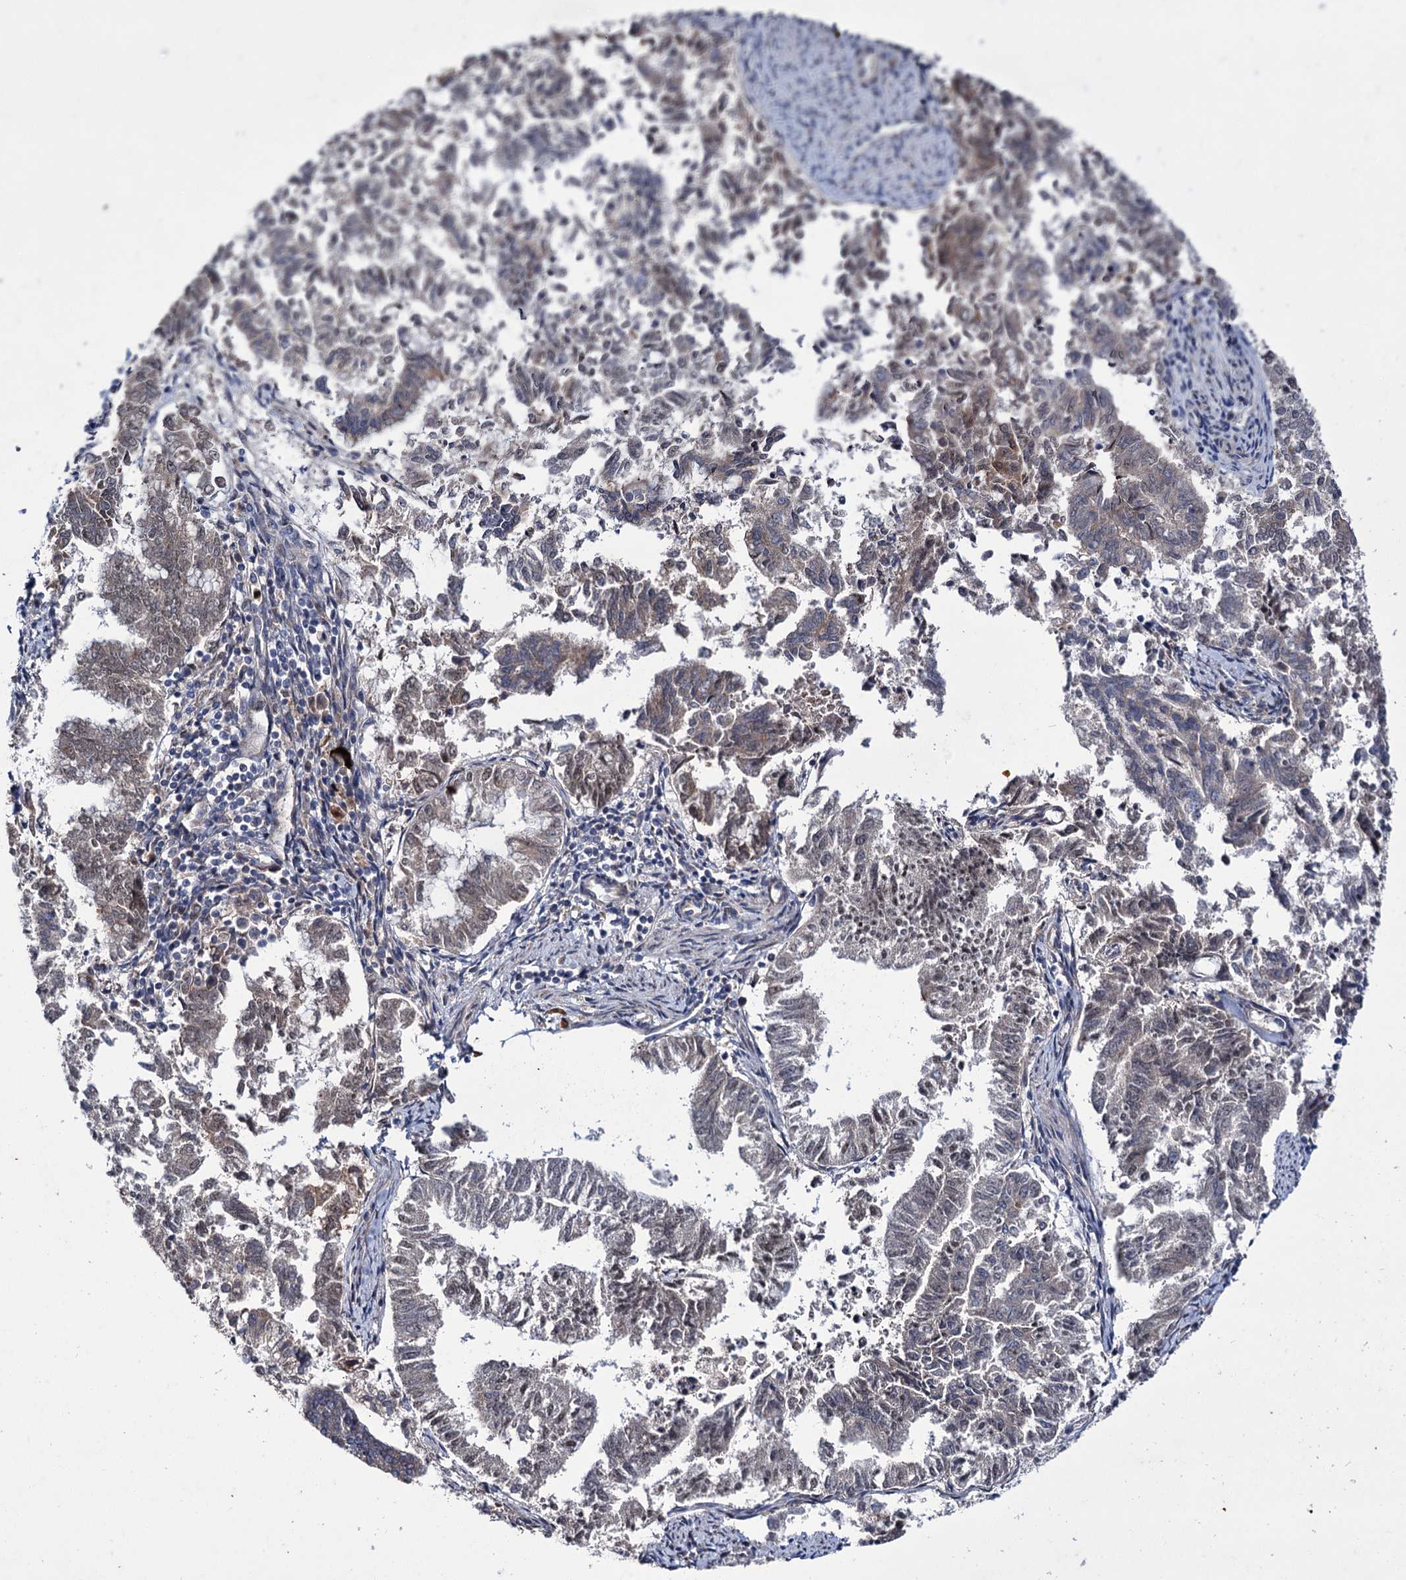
{"staining": {"intensity": "weak", "quantity": "25%-75%", "location": "cytoplasmic/membranous"}, "tissue": "endometrial cancer", "cell_type": "Tumor cells", "image_type": "cancer", "snomed": [{"axis": "morphology", "description": "Adenocarcinoma, NOS"}, {"axis": "topography", "description": "Endometrium"}], "caption": "Adenocarcinoma (endometrial) stained with IHC shows weak cytoplasmic/membranous staining in approximately 25%-75% of tumor cells.", "gene": "PTPN3", "patient": {"sex": "female", "age": 79}}